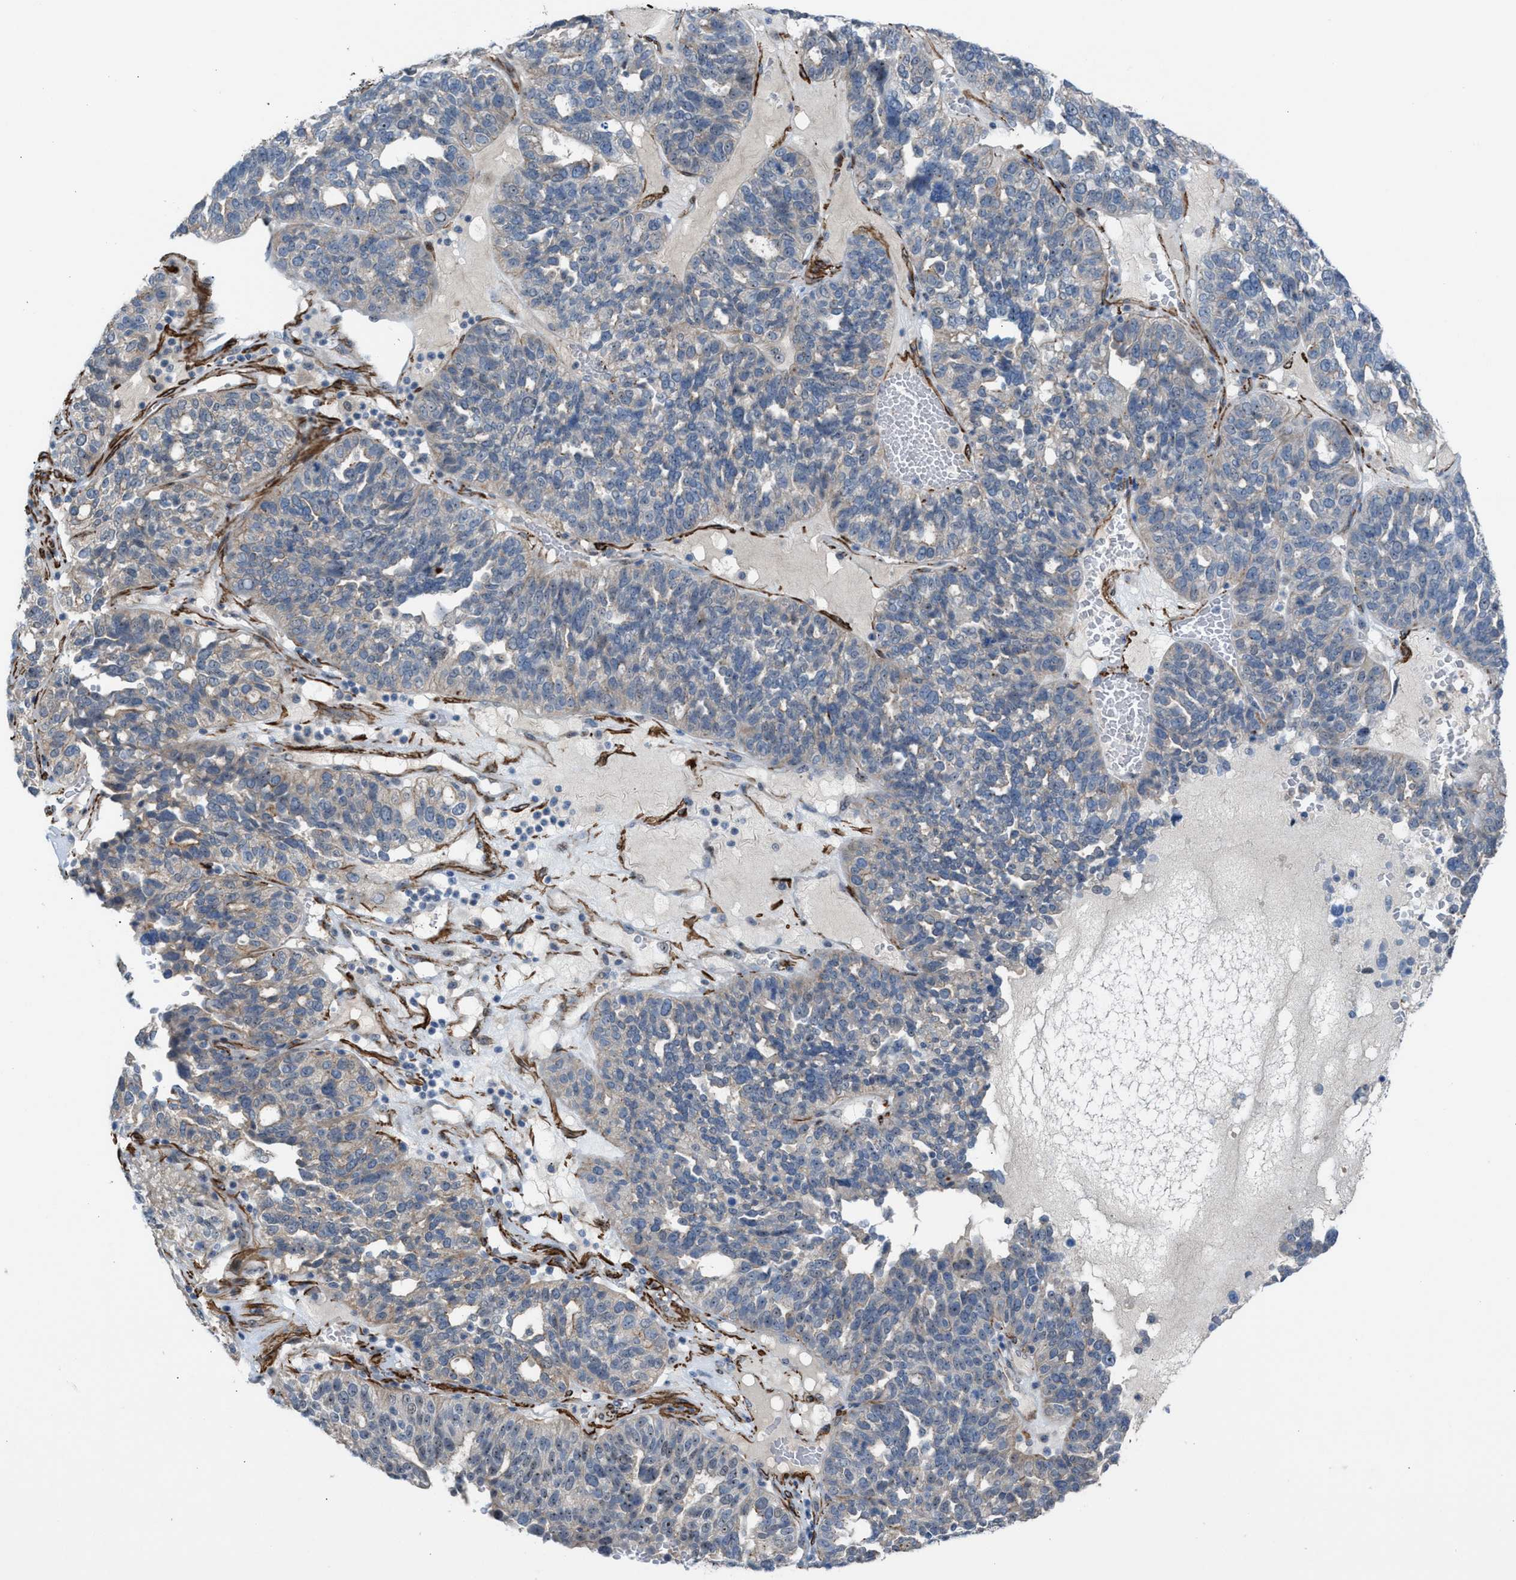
{"staining": {"intensity": "weak", "quantity": "<25%", "location": "cytoplasmic/membranous"}, "tissue": "ovarian cancer", "cell_type": "Tumor cells", "image_type": "cancer", "snomed": [{"axis": "morphology", "description": "Cystadenocarcinoma, serous, NOS"}, {"axis": "topography", "description": "Ovary"}], "caption": "DAB (3,3'-diaminobenzidine) immunohistochemical staining of human ovarian cancer displays no significant positivity in tumor cells.", "gene": "NQO2", "patient": {"sex": "female", "age": 59}}